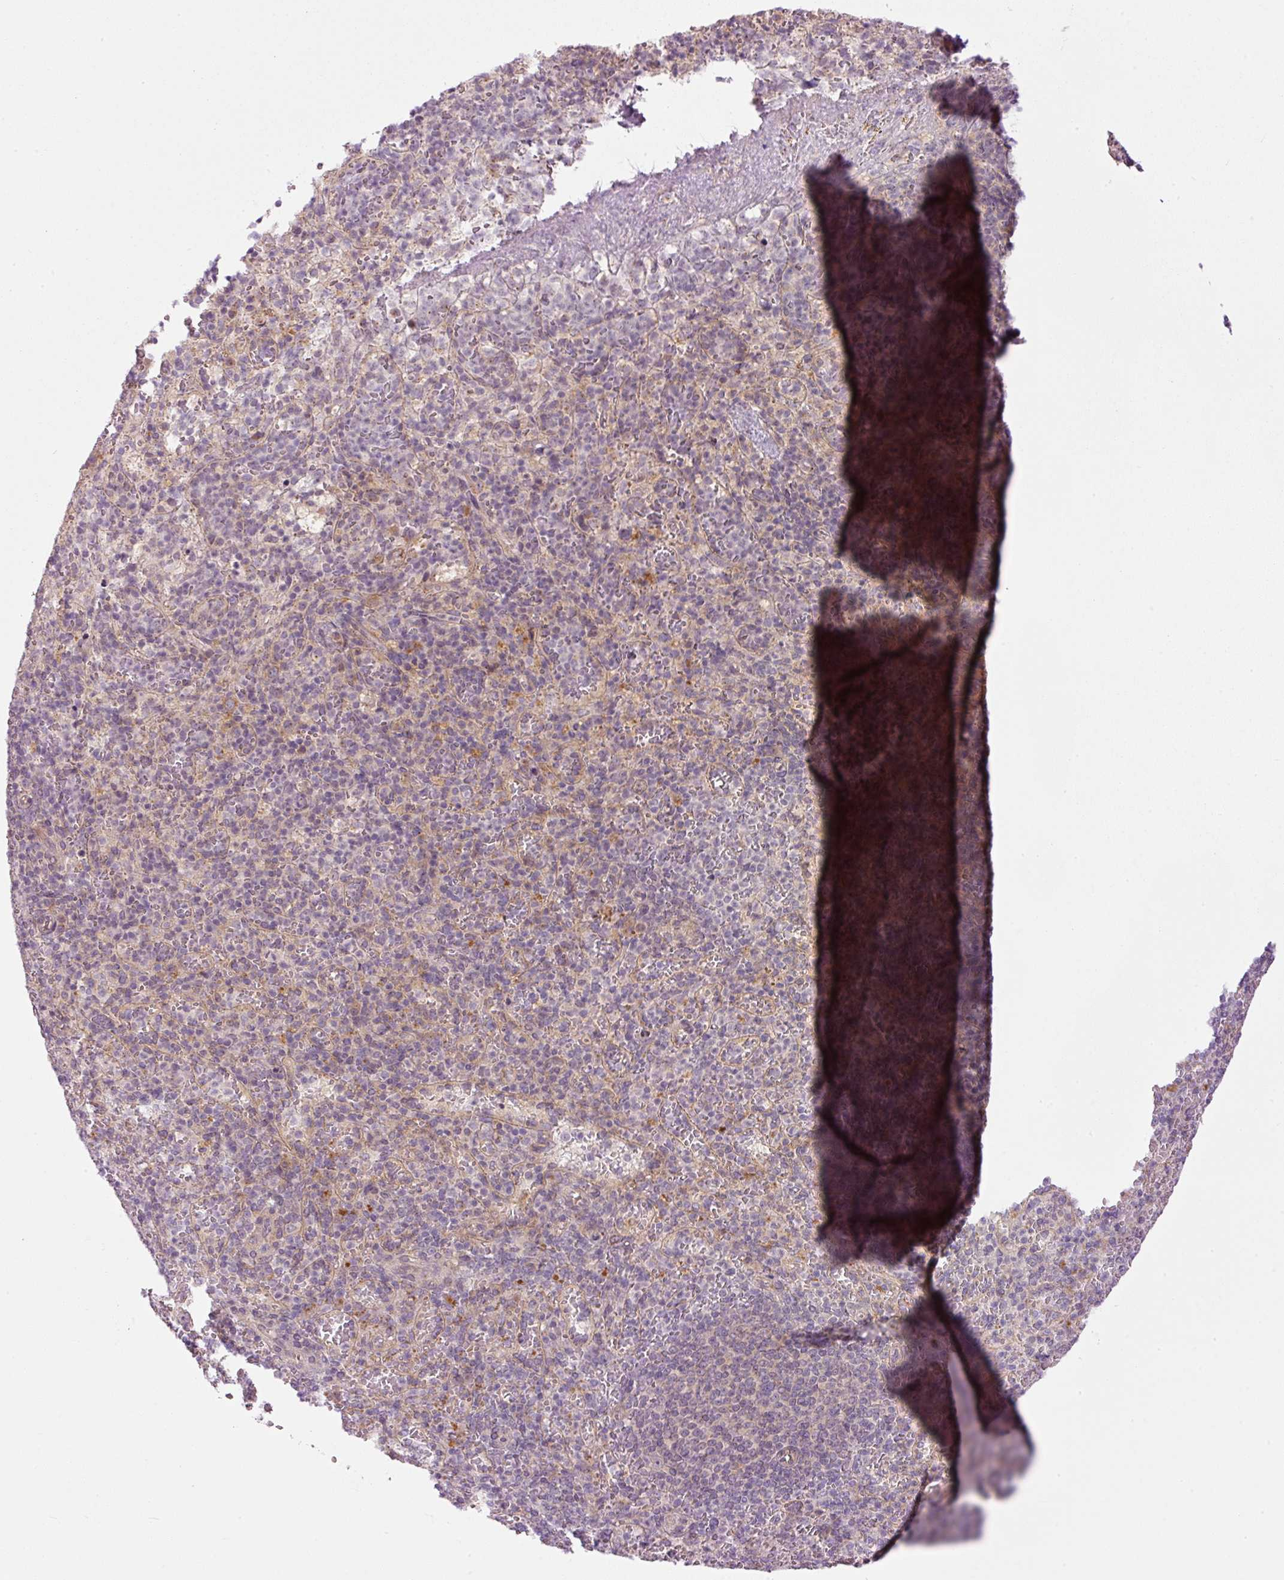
{"staining": {"intensity": "weak", "quantity": "25%-75%", "location": "cytoplasmic/membranous"}, "tissue": "spleen", "cell_type": "Cells in red pulp", "image_type": "normal", "snomed": [{"axis": "morphology", "description": "Normal tissue, NOS"}, {"axis": "topography", "description": "Spleen"}], "caption": "Spleen was stained to show a protein in brown. There is low levels of weak cytoplasmic/membranous staining in about 25%-75% of cells in red pulp.", "gene": "MZT2A", "patient": {"sex": "female", "age": 74}}